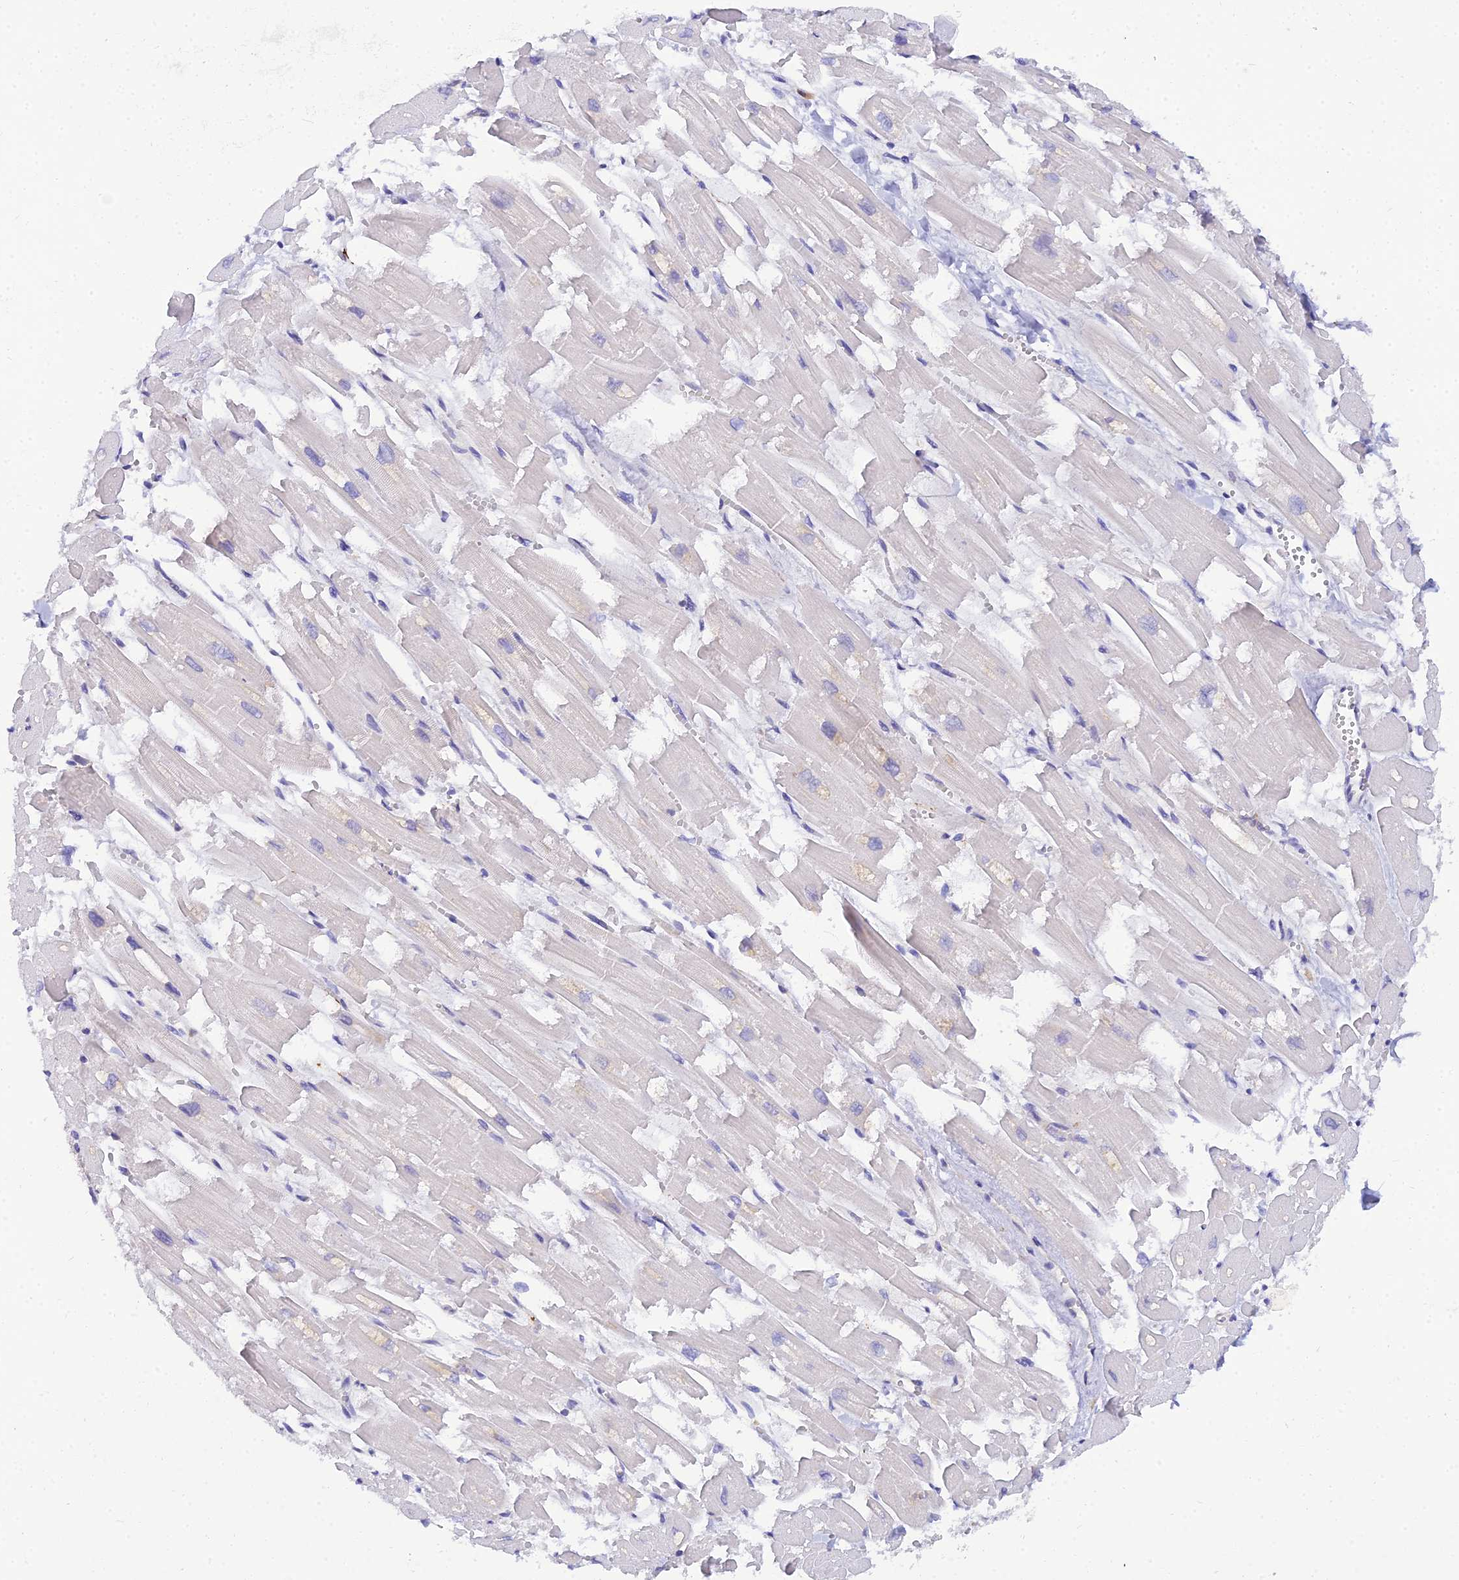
{"staining": {"intensity": "negative", "quantity": "none", "location": "none"}, "tissue": "heart muscle", "cell_type": "Cardiomyocytes", "image_type": "normal", "snomed": [{"axis": "morphology", "description": "Normal tissue, NOS"}, {"axis": "topography", "description": "Heart"}], "caption": "This is a photomicrograph of IHC staining of unremarkable heart muscle, which shows no staining in cardiomyocytes.", "gene": "ARL8A", "patient": {"sex": "male", "age": 54}}